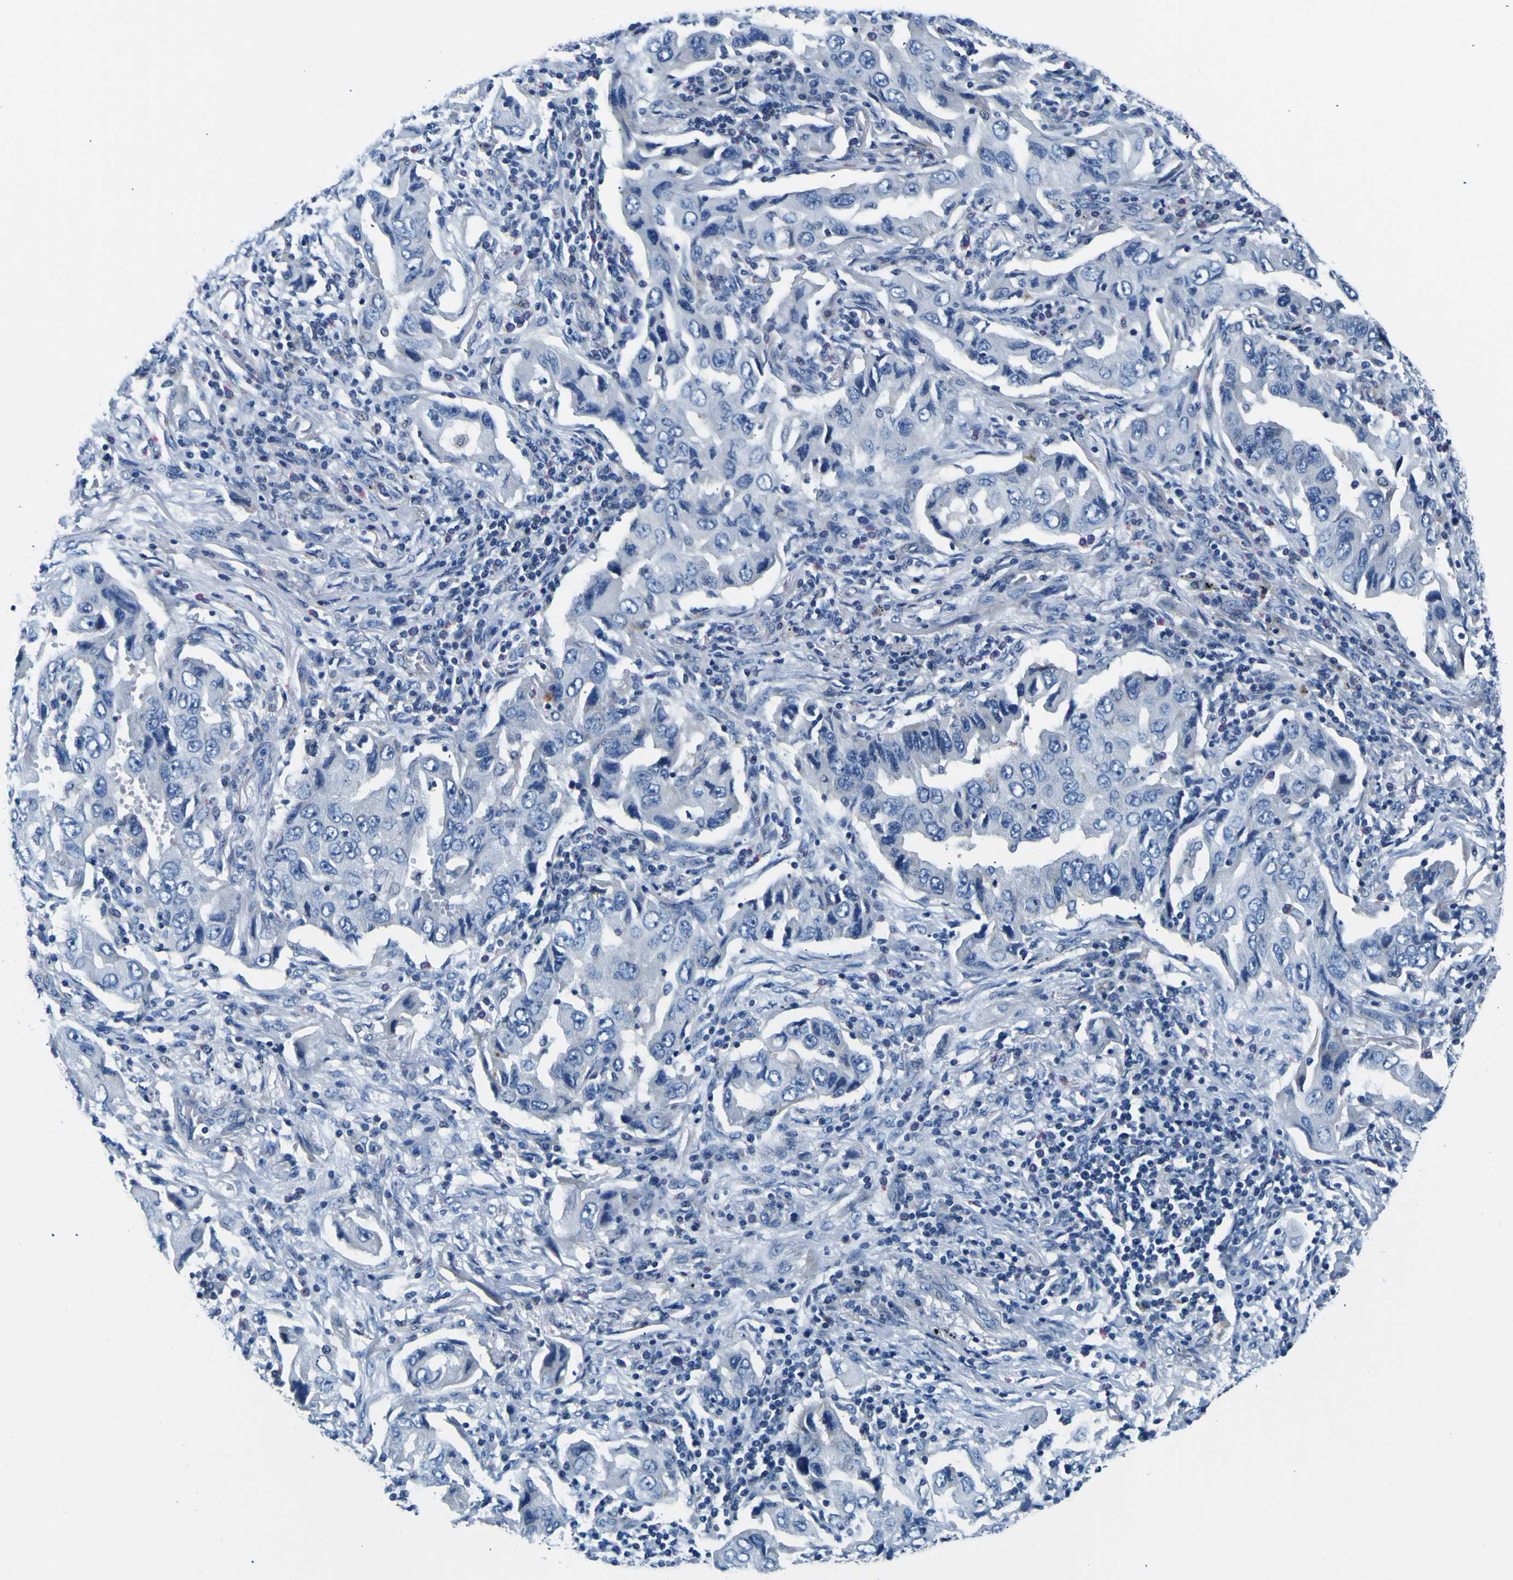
{"staining": {"intensity": "negative", "quantity": "none", "location": "none"}, "tissue": "lung cancer", "cell_type": "Tumor cells", "image_type": "cancer", "snomed": [{"axis": "morphology", "description": "Adenocarcinoma, NOS"}, {"axis": "topography", "description": "Lung"}], "caption": "A high-resolution micrograph shows immunohistochemistry staining of lung adenocarcinoma, which displays no significant positivity in tumor cells. The staining is performed using DAB brown chromogen with nuclei counter-stained in using hematoxylin.", "gene": "ADGRA2", "patient": {"sex": "female", "age": 65}}